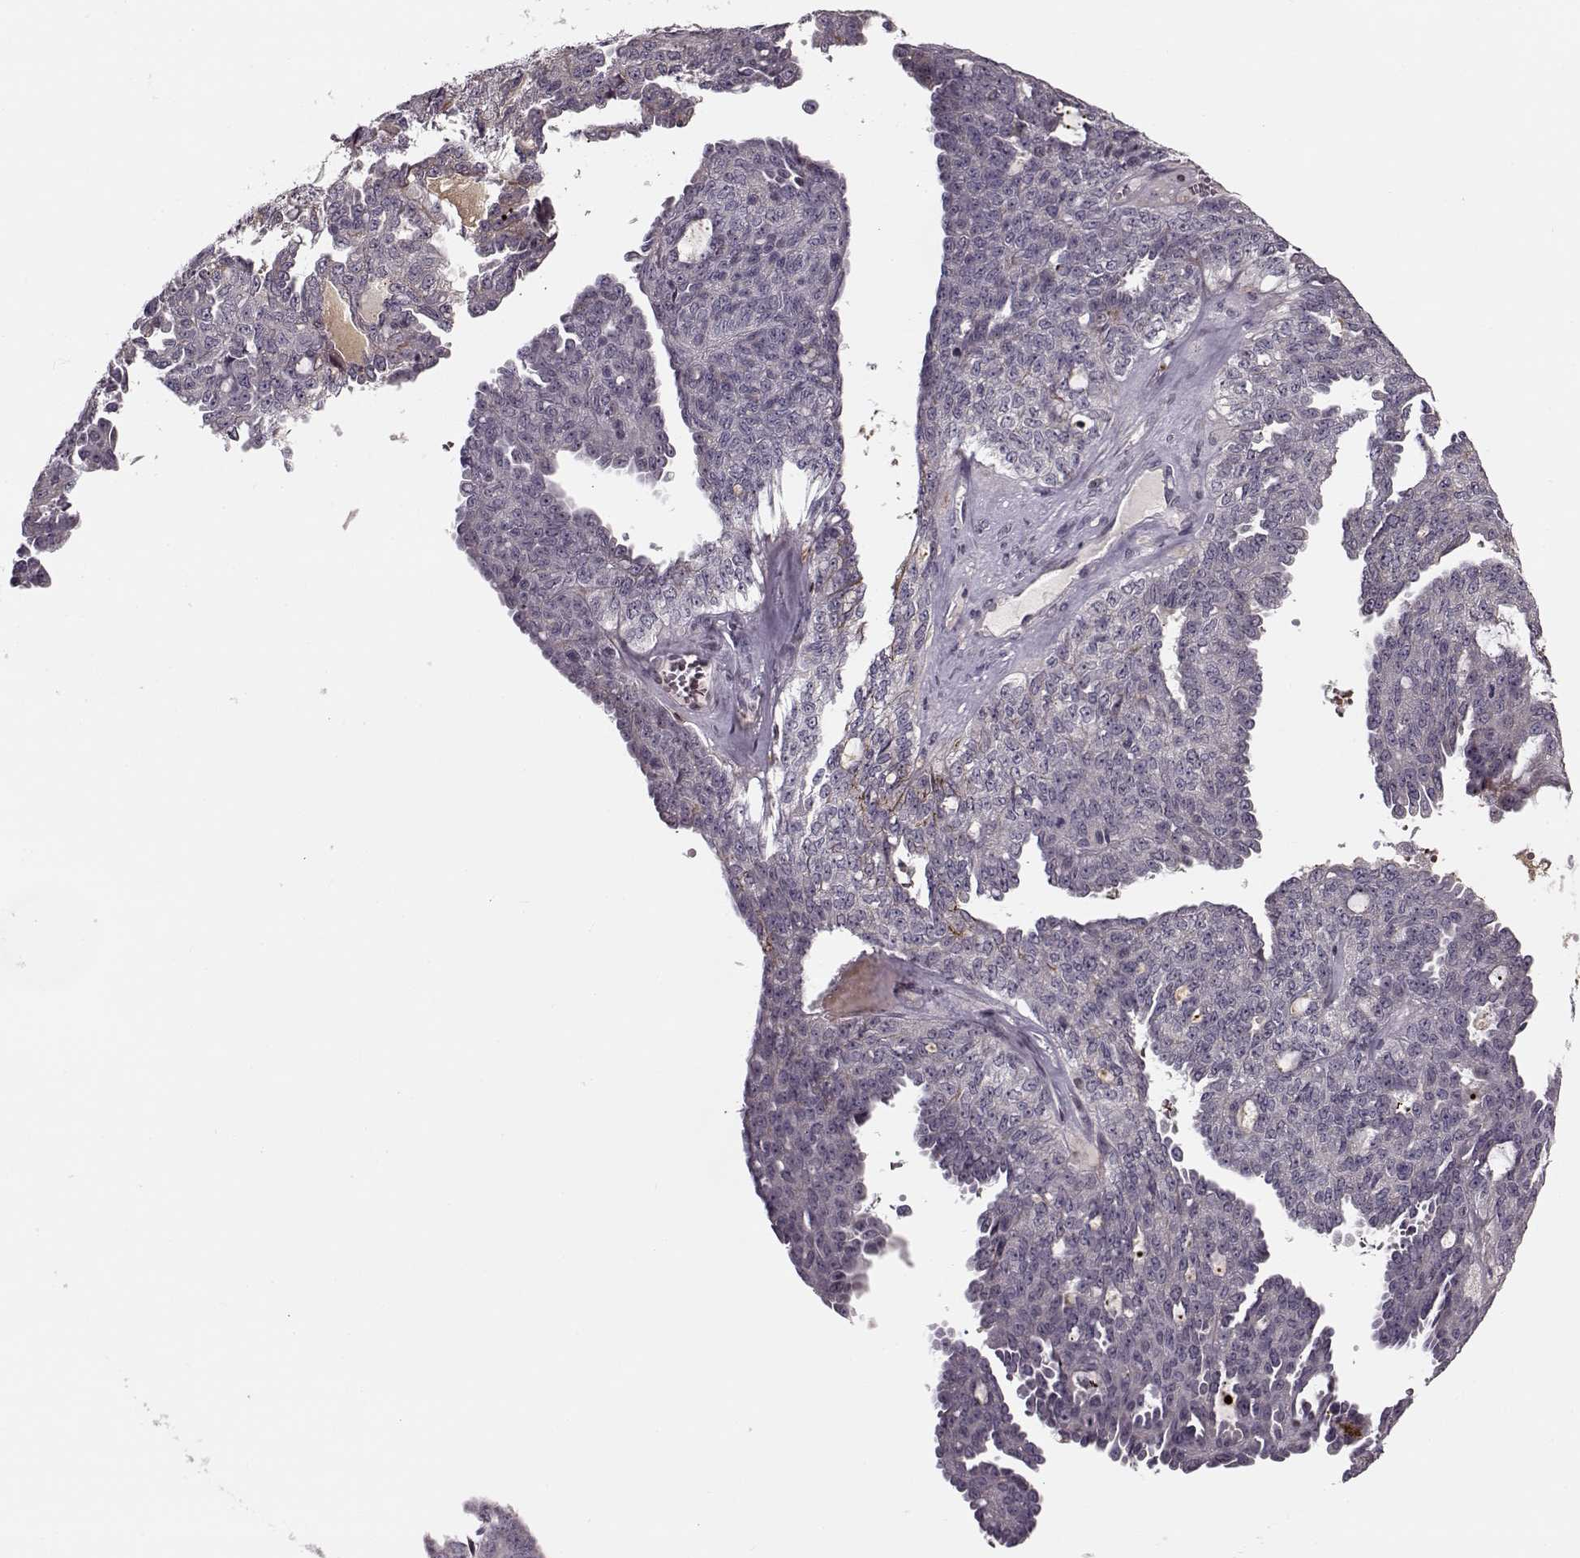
{"staining": {"intensity": "negative", "quantity": "none", "location": "none"}, "tissue": "ovarian cancer", "cell_type": "Tumor cells", "image_type": "cancer", "snomed": [{"axis": "morphology", "description": "Cystadenocarcinoma, serous, NOS"}, {"axis": "topography", "description": "Ovary"}], "caption": "DAB immunohistochemical staining of human ovarian cancer (serous cystadenocarcinoma) demonstrates no significant positivity in tumor cells.", "gene": "DNAI3", "patient": {"sex": "female", "age": 71}}